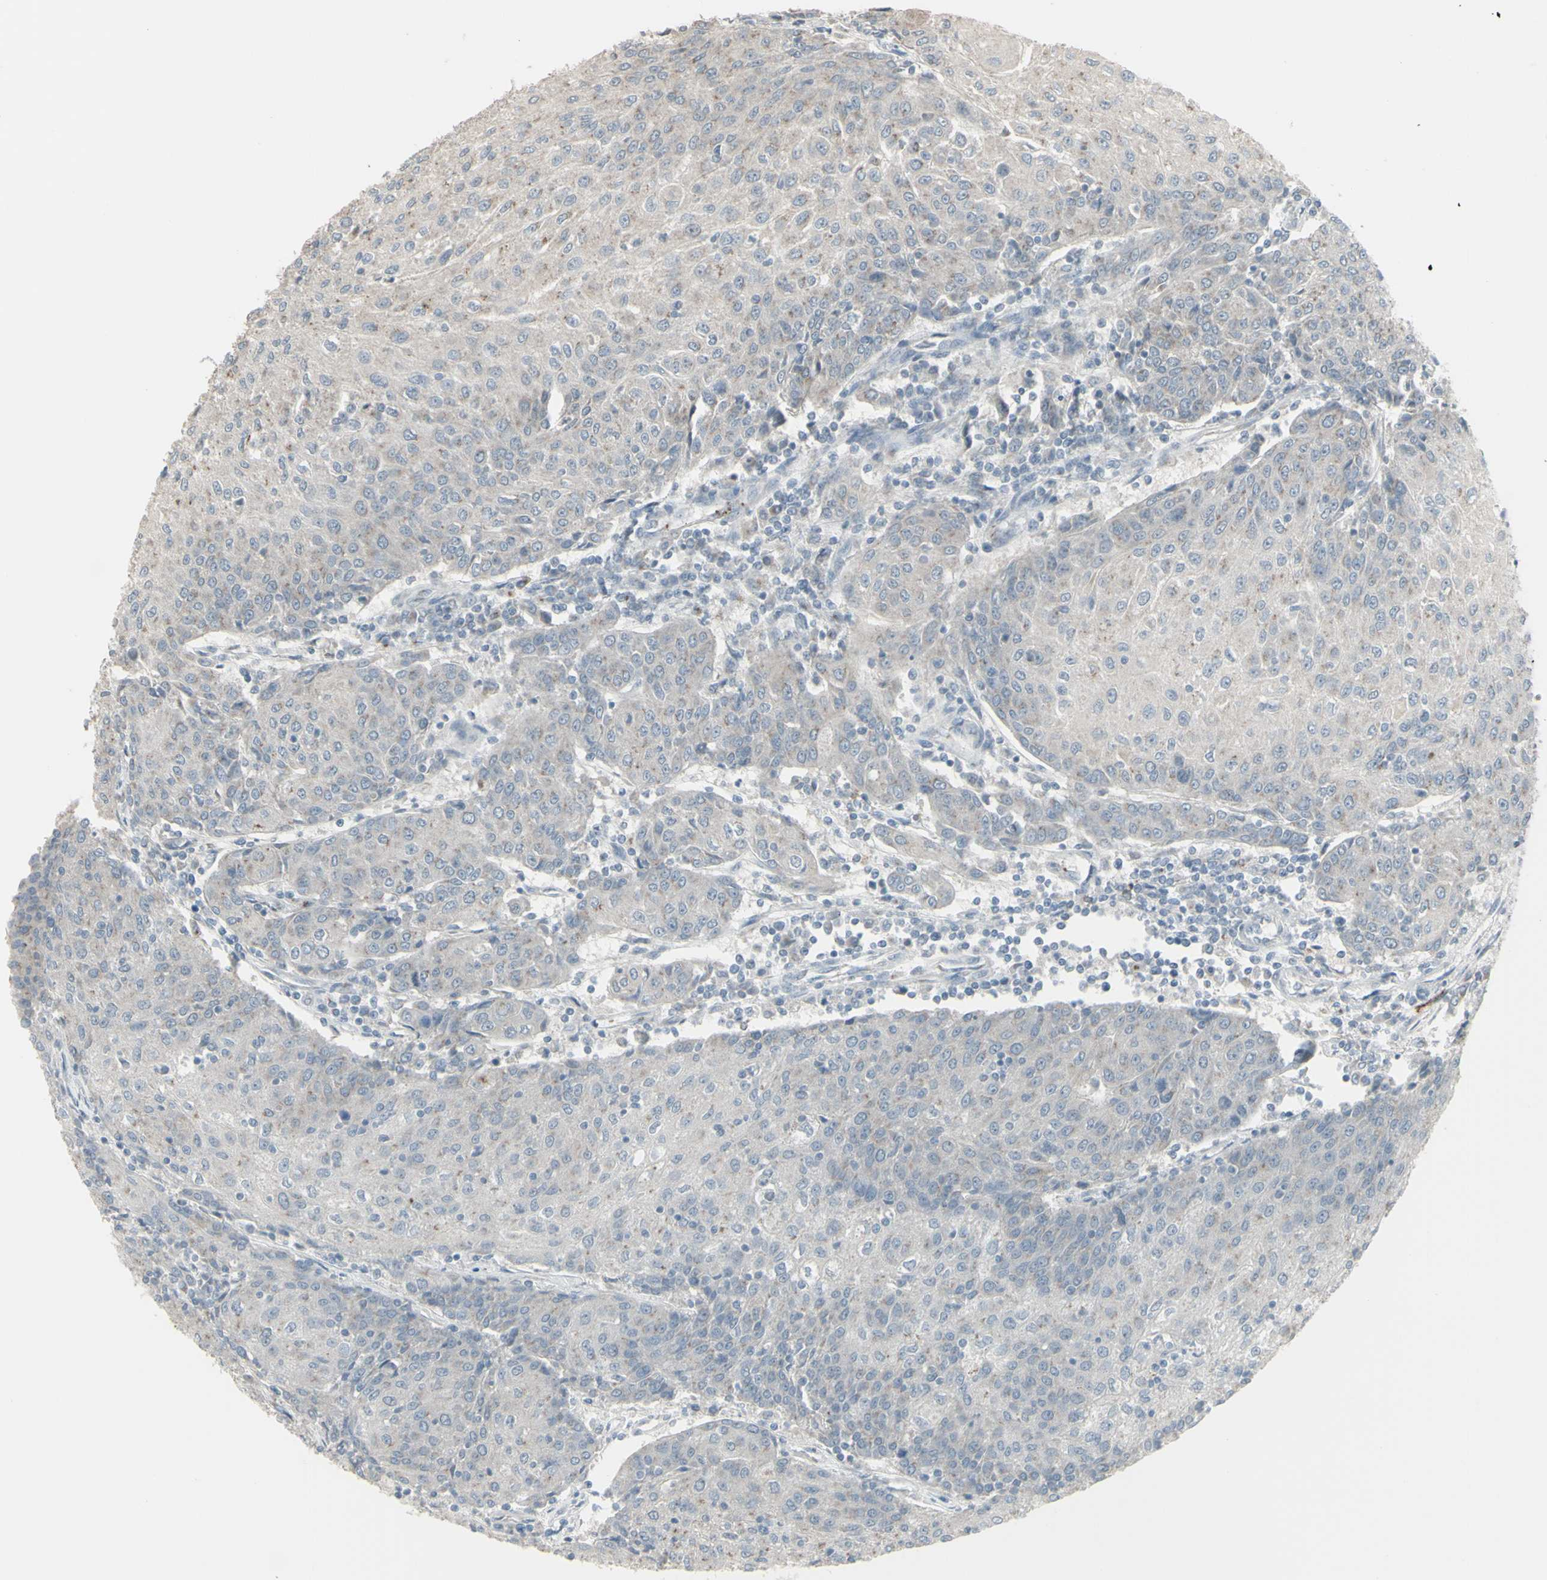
{"staining": {"intensity": "weak", "quantity": "<25%", "location": "cytoplasmic/membranous"}, "tissue": "urothelial cancer", "cell_type": "Tumor cells", "image_type": "cancer", "snomed": [{"axis": "morphology", "description": "Urothelial carcinoma, High grade"}, {"axis": "topography", "description": "Urinary bladder"}], "caption": "Immunohistochemistry histopathology image of neoplastic tissue: high-grade urothelial carcinoma stained with DAB (3,3'-diaminobenzidine) exhibits no significant protein expression in tumor cells. (Brightfield microscopy of DAB (3,3'-diaminobenzidine) immunohistochemistry (IHC) at high magnification).", "gene": "CD79B", "patient": {"sex": "female", "age": 85}}